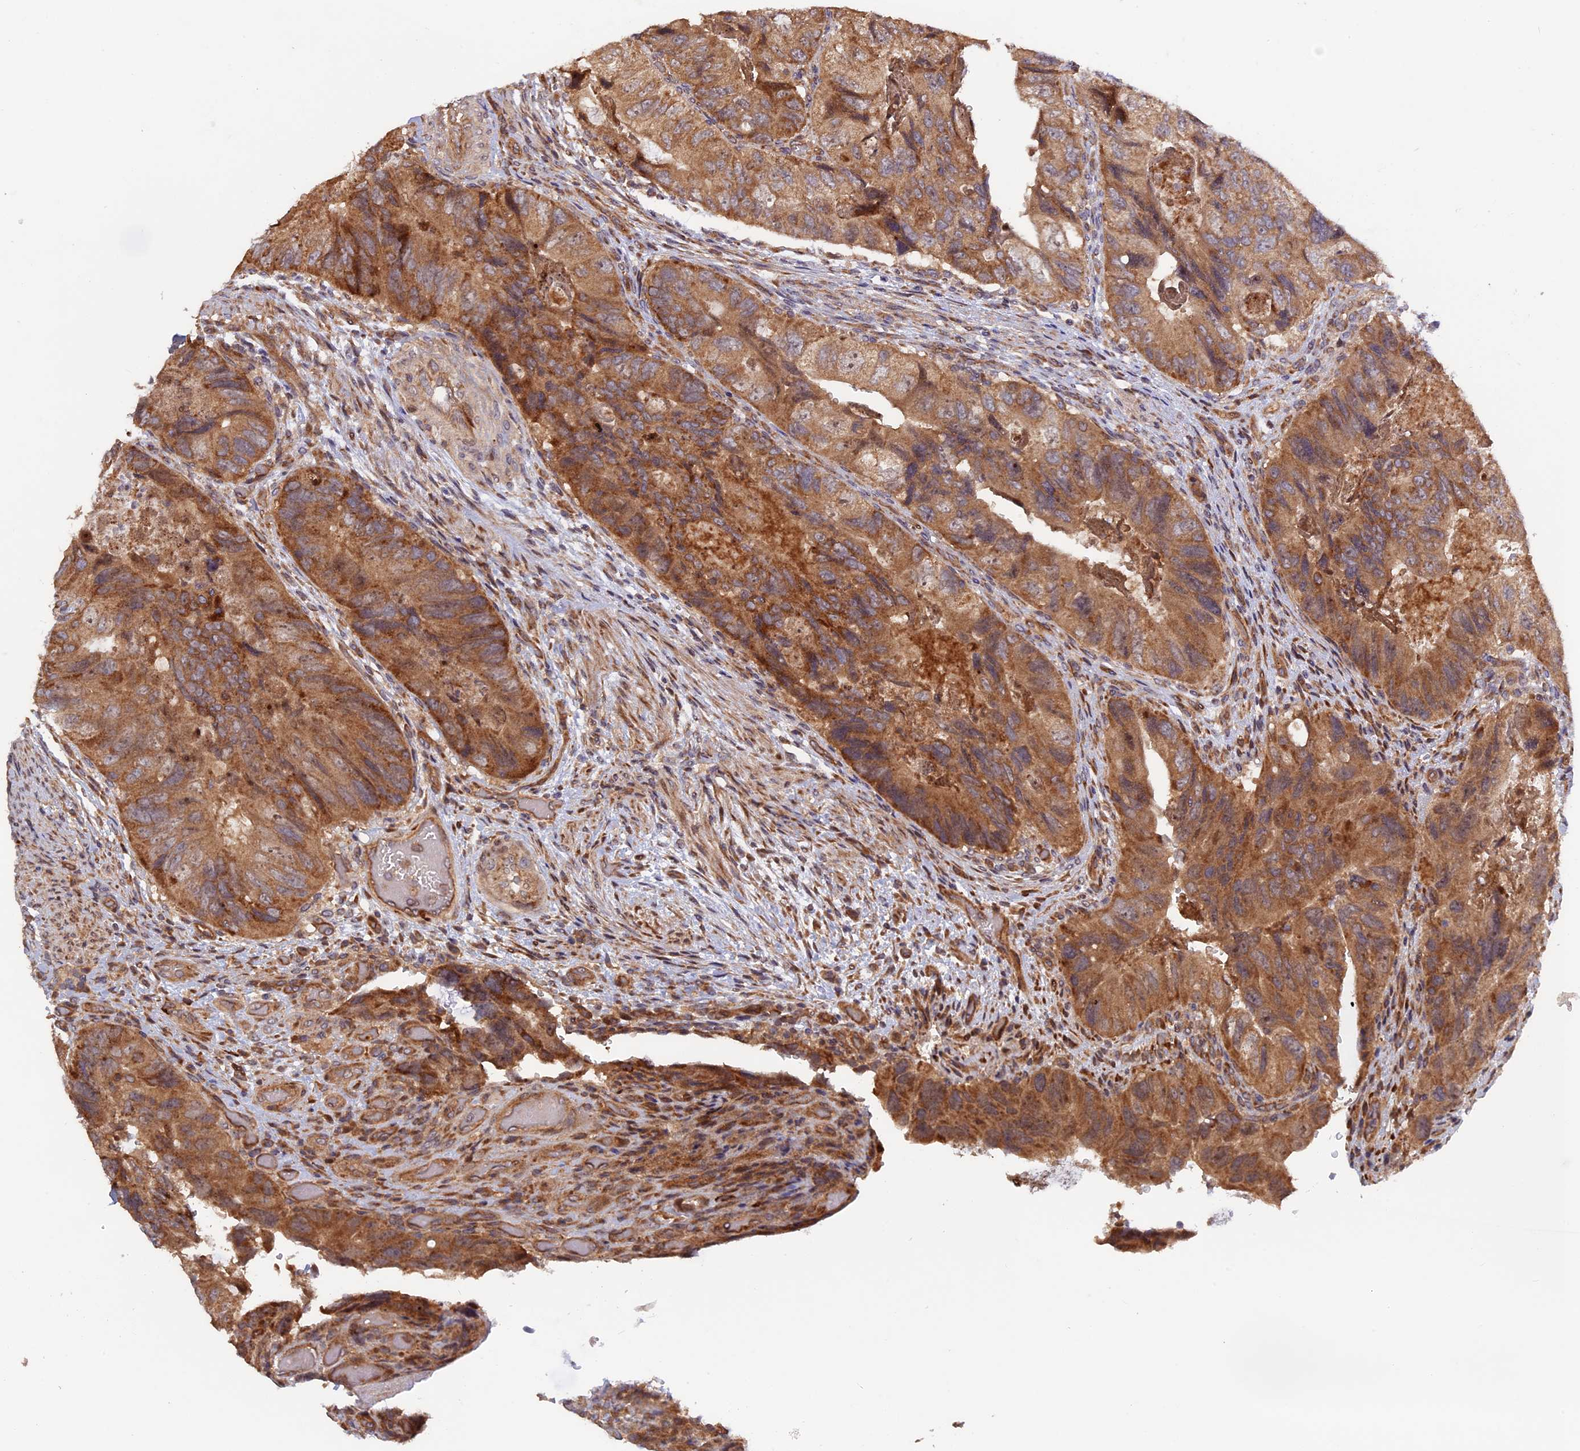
{"staining": {"intensity": "moderate", "quantity": ">75%", "location": "cytoplasmic/membranous"}, "tissue": "colorectal cancer", "cell_type": "Tumor cells", "image_type": "cancer", "snomed": [{"axis": "morphology", "description": "Adenocarcinoma, NOS"}, {"axis": "topography", "description": "Rectum"}], "caption": "Immunohistochemistry of human adenocarcinoma (colorectal) exhibits medium levels of moderate cytoplasmic/membranous positivity in about >75% of tumor cells. The protein is shown in brown color, while the nuclei are stained blue.", "gene": "FERMT1", "patient": {"sex": "male", "age": 63}}